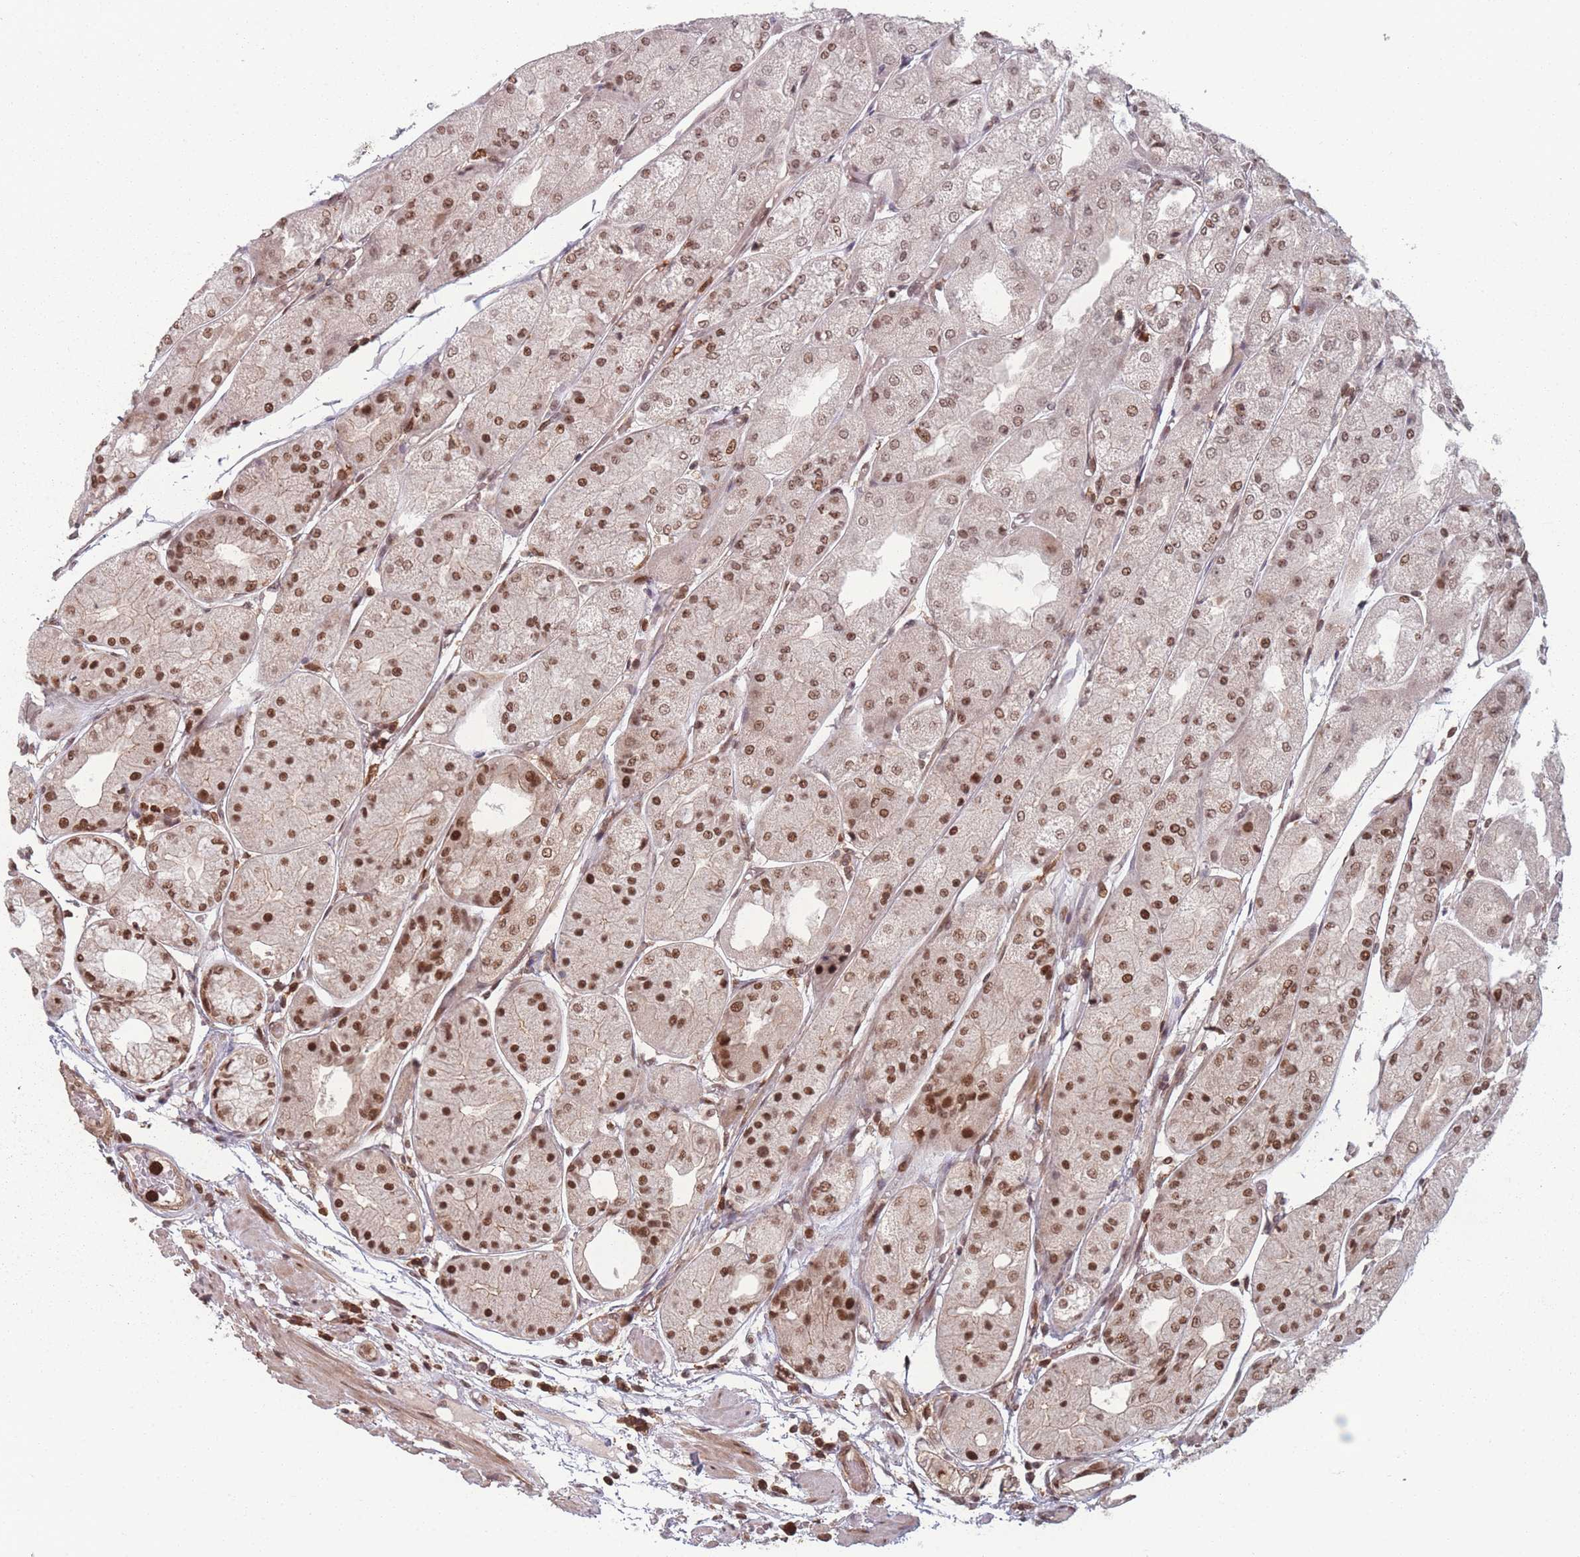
{"staining": {"intensity": "strong", "quantity": ">75%", "location": "nuclear"}, "tissue": "stomach", "cell_type": "Glandular cells", "image_type": "normal", "snomed": [{"axis": "morphology", "description": "Normal tissue, NOS"}, {"axis": "topography", "description": "Stomach, upper"}], "caption": "DAB (3,3'-diaminobenzidine) immunohistochemical staining of benign human stomach shows strong nuclear protein staining in about >75% of glandular cells.", "gene": "WDR55", "patient": {"sex": "male", "age": 72}}